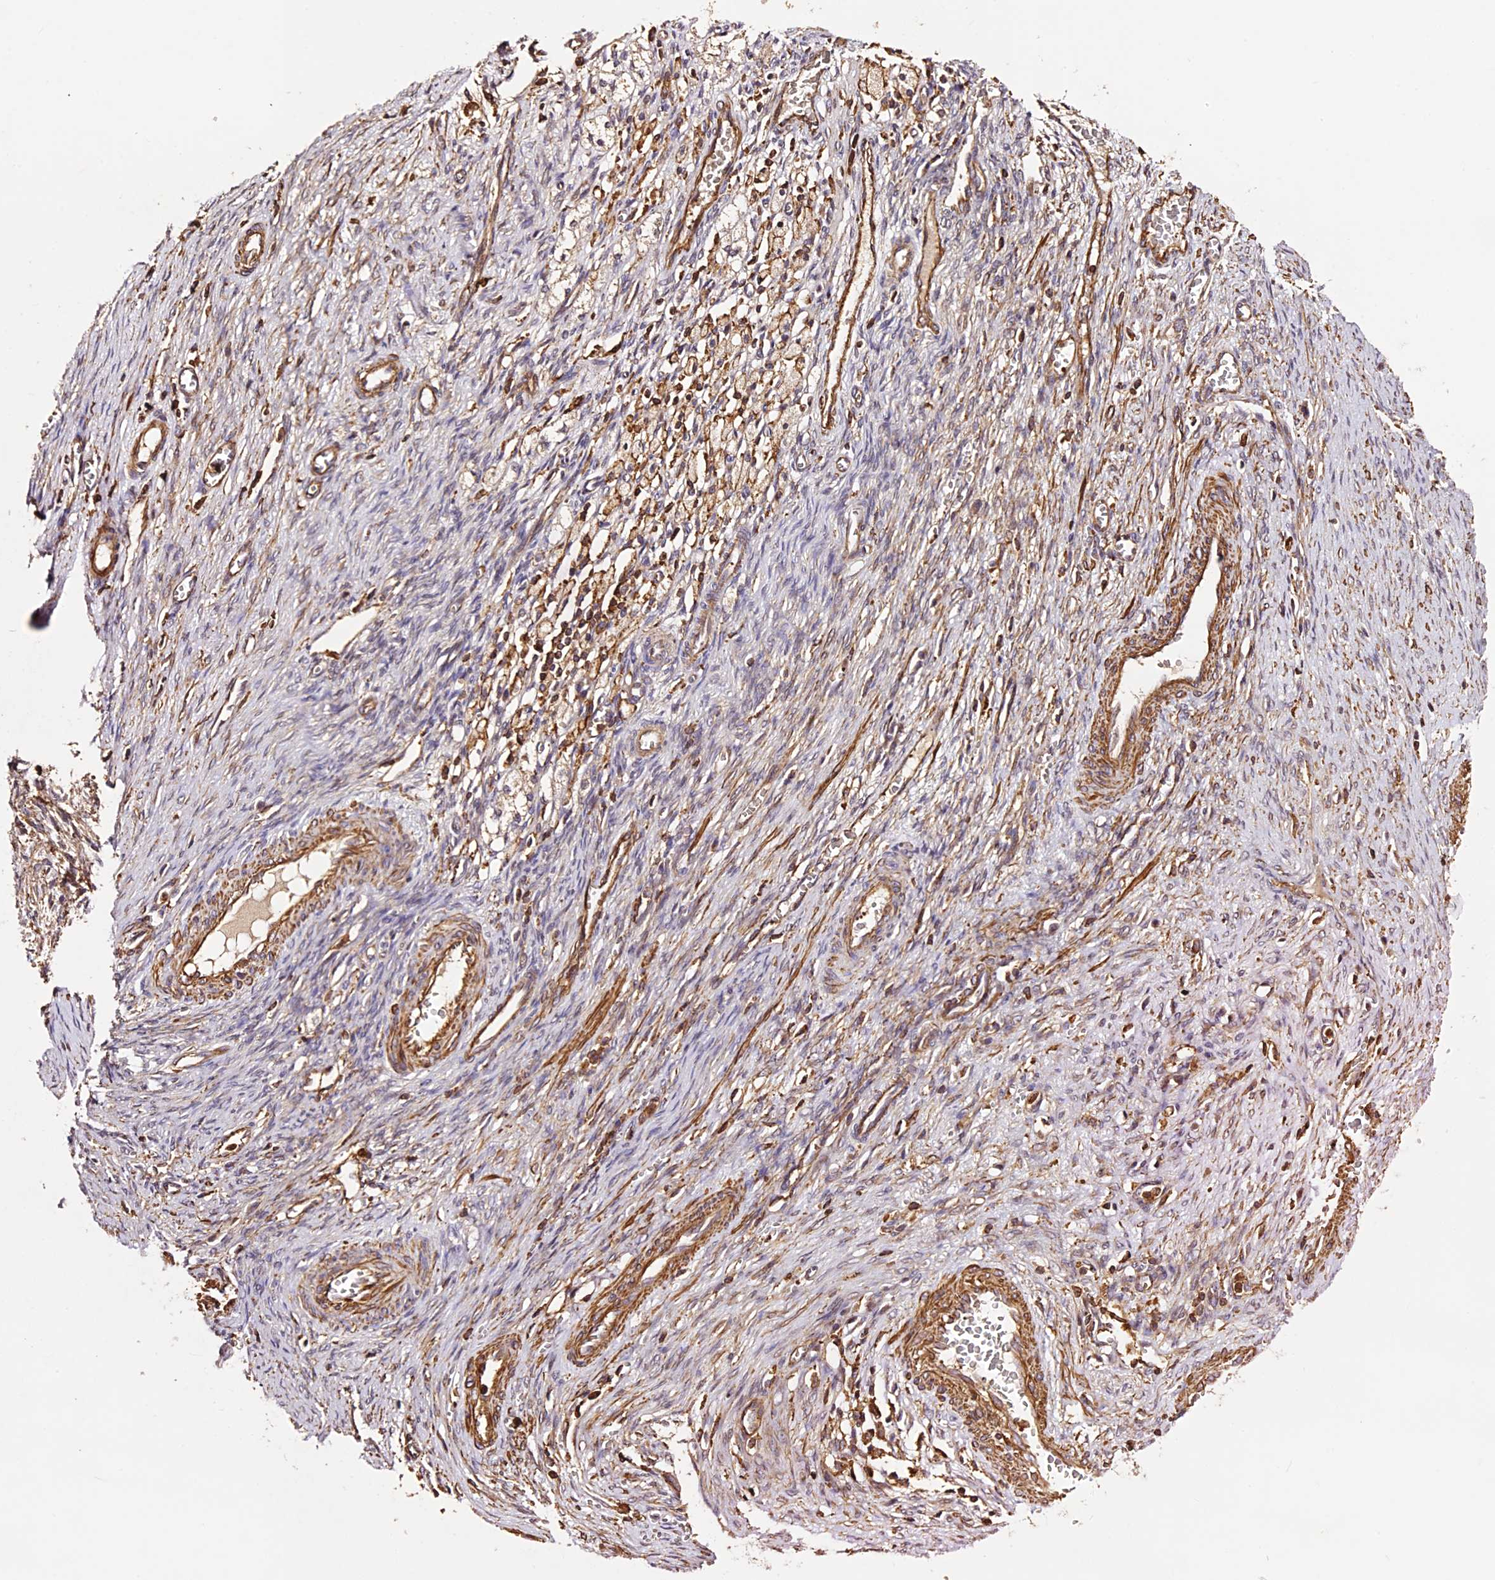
{"staining": {"intensity": "weak", "quantity": "25%-75%", "location": "cytoplasmic/membranous"}, "tissue": "ovarian cancer", "cell_type": "Tumor cells", "image_type": "cancer", "snomed": [{"axis": "morphology", "description": "Cystadenocarcinoma, serous, NOS"}, {"axis": "topography", "description": "Ovary"}], "caption": "This micrograph shows immunohistochemistry (IHC) staining of human ovarian cancer (serous cystadenocarcinoma), with low weak cytoplasmic/membranous staining in approximately 25%-75% of tumor cells.", "gene": "RAPSN", "patient": {"sex": "female", "age": 44}}